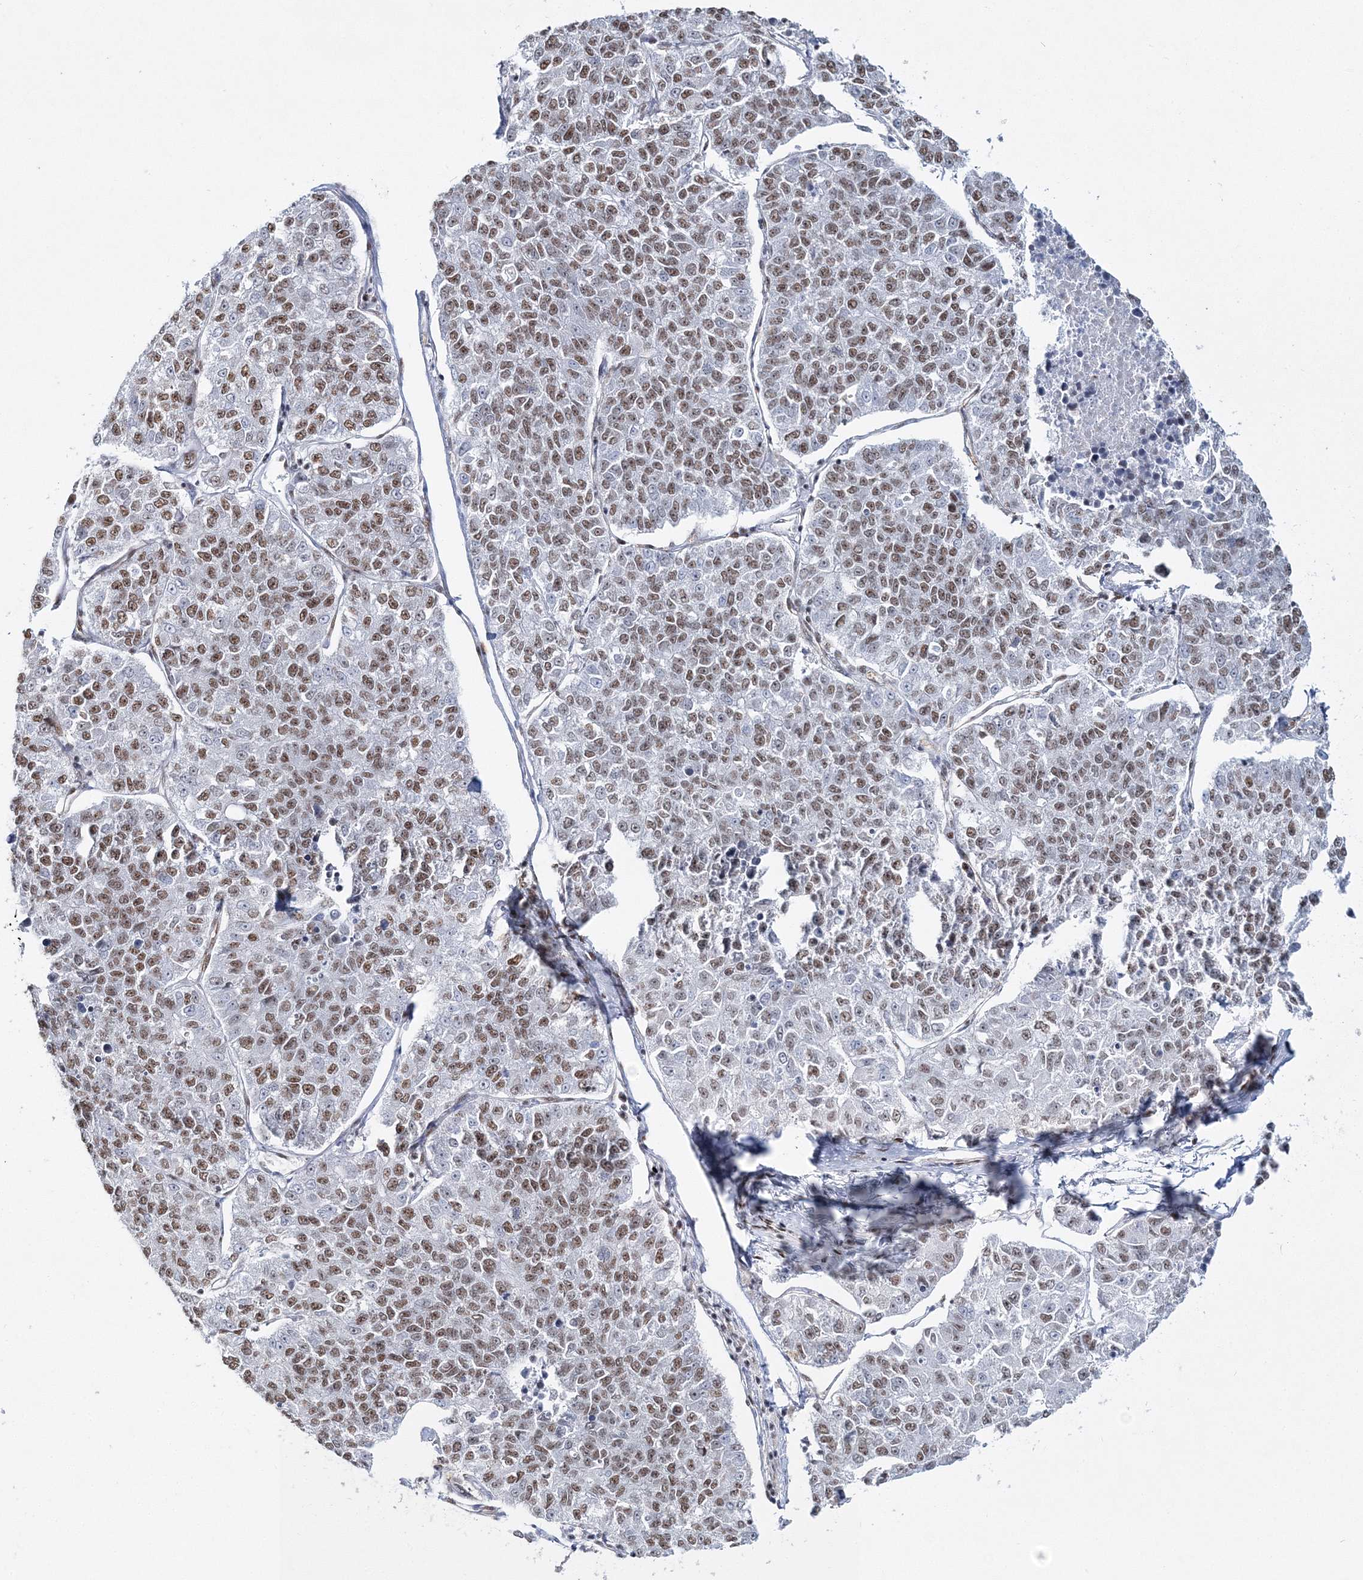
{"staining": {"intensity": "moderate", "quantity": ">75%", "location": "nuclear"}, "tissue": "lung cancer", "cell_type": "Tumor cells", "image_type": "cancer", "snomed": [{"axis": "morphology", "description": "Adenocarcinoma, NOS"}, {"axis": "topography", "description": "Lung"}], "caption": "Protein analysis of lung cancer tissue reveals moderate nuclear staining in approximately >75% of tumor cells. The staining was performed using DAB to visualize the protein expression in brown, while the nuclei were stained in blue with hematoxylin (Magnification: 20x).", "gene": "QRICH1", "patient": {"sex": "male", "age": 49}}